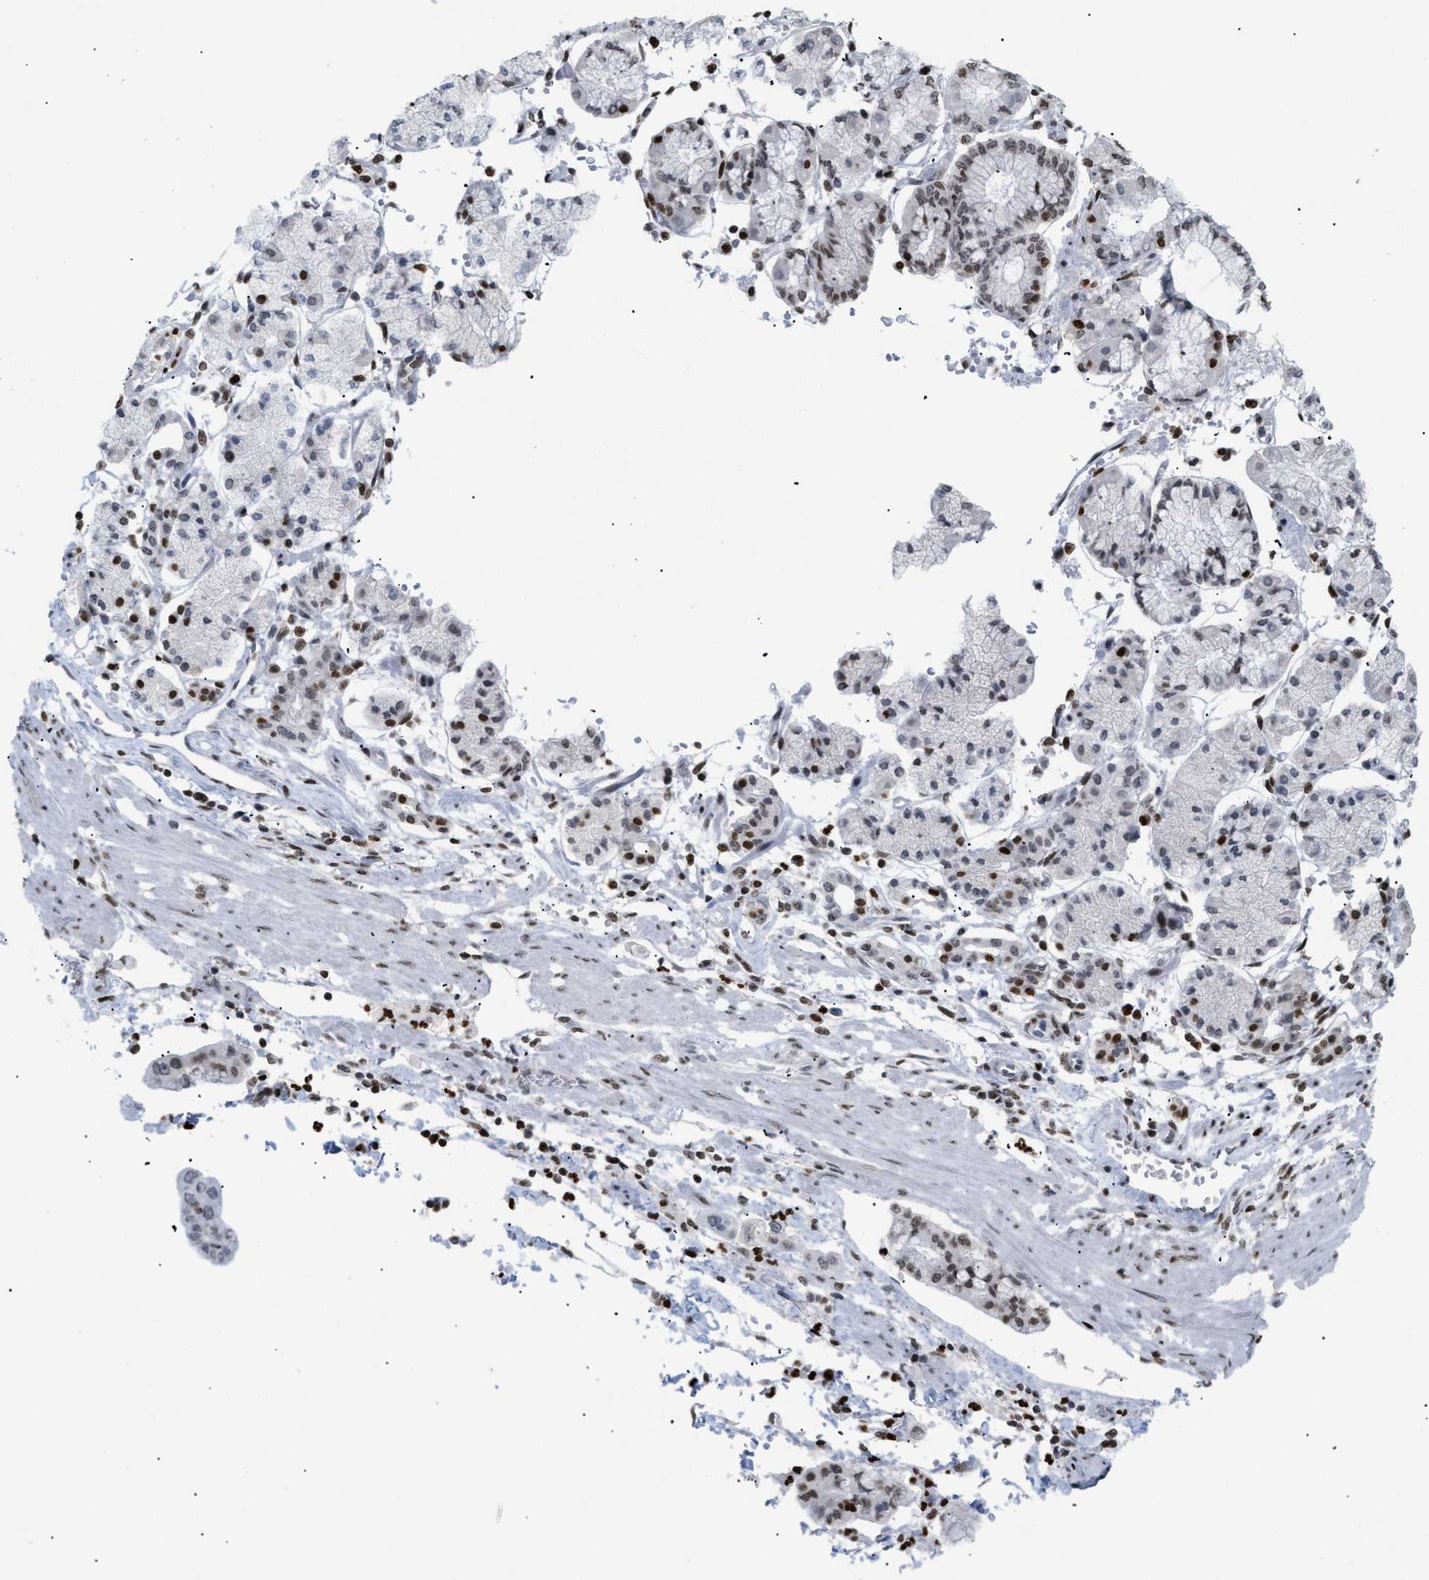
{"staining": {"intensity": "moderate", "quantity": ">75%", "location": "nuclear"}, "tissue": "stomach cancer", "cell_type": "Tumor cells", "image_type": "cancer", "snomed": [{"axis": "morphology", "description": "Adenocarcinoma, NOS"}, {"axis": "topography", "description": "Stomach"}], "caption": "Approximately >75% of tumor cells in adenocarcinoma (stomach) show moderate nuclear protein expression as visualized by brown immunohistochemical staining.", "gene": "HMGN2", "patient": {"sex": "male", "age": 76}}